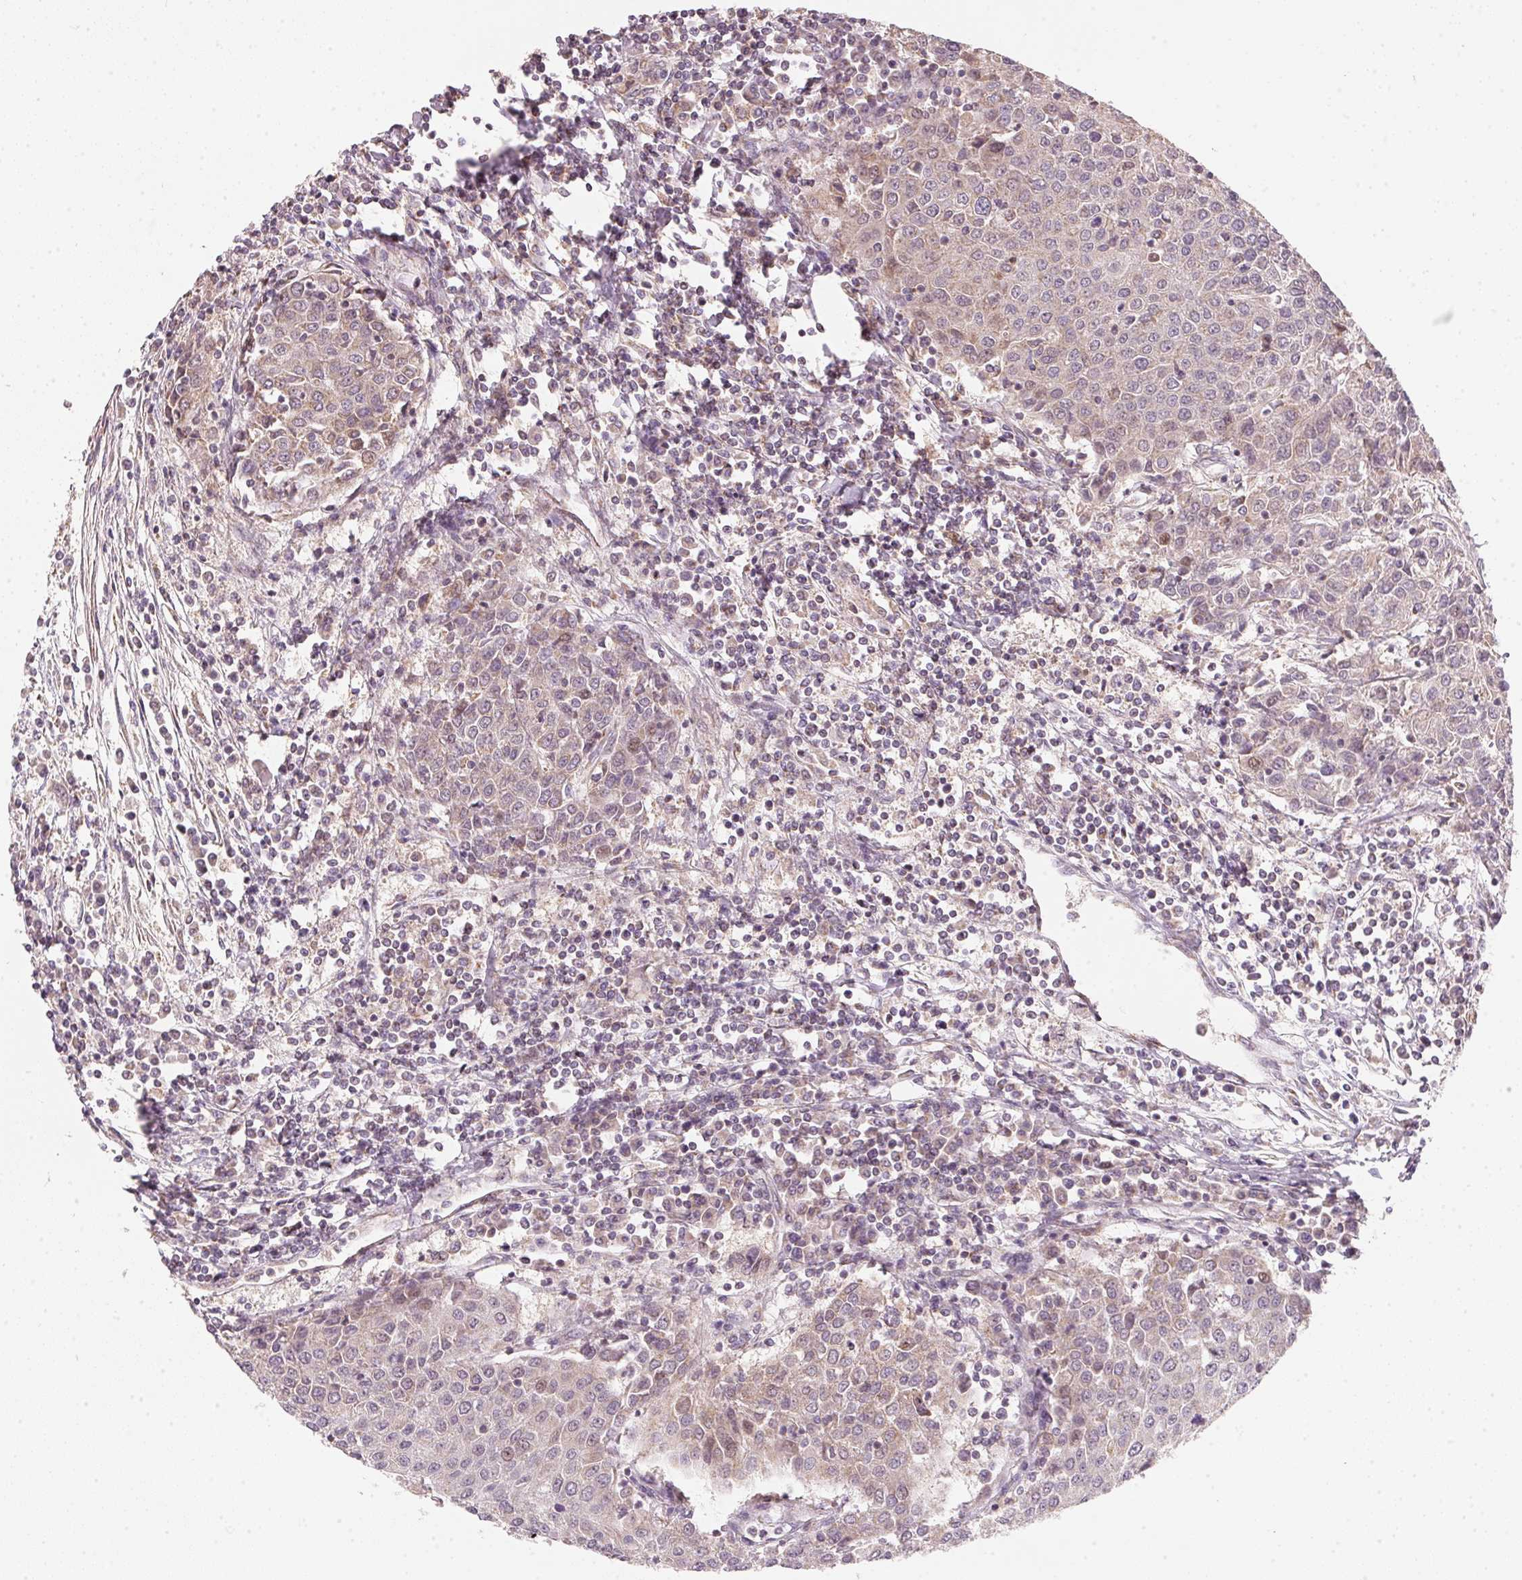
{"staining": {"intensity": "weak", "quantity": "<25%", "location": "cytoplasmic/membranous"}, "tissue": "urothelial cancer", "cell_type": "Tumor cells", "image_type": "cancer", "snomed": [{"axis": "morphology", "description": "Urothelial carcinoma, High grade"}, {"axis": "topography", "description": "Urinary bladder"}], "caption": "The image demonstrates no staining of tumor cells in high-grade urothelial carcinoma. (DAB (3,3'-diaminobenzidine) immunohistochemistry (IHC) with hematoxylin counter stain).", "gene": "COQ7", "patient": {"sex": "female", "age": 85}}